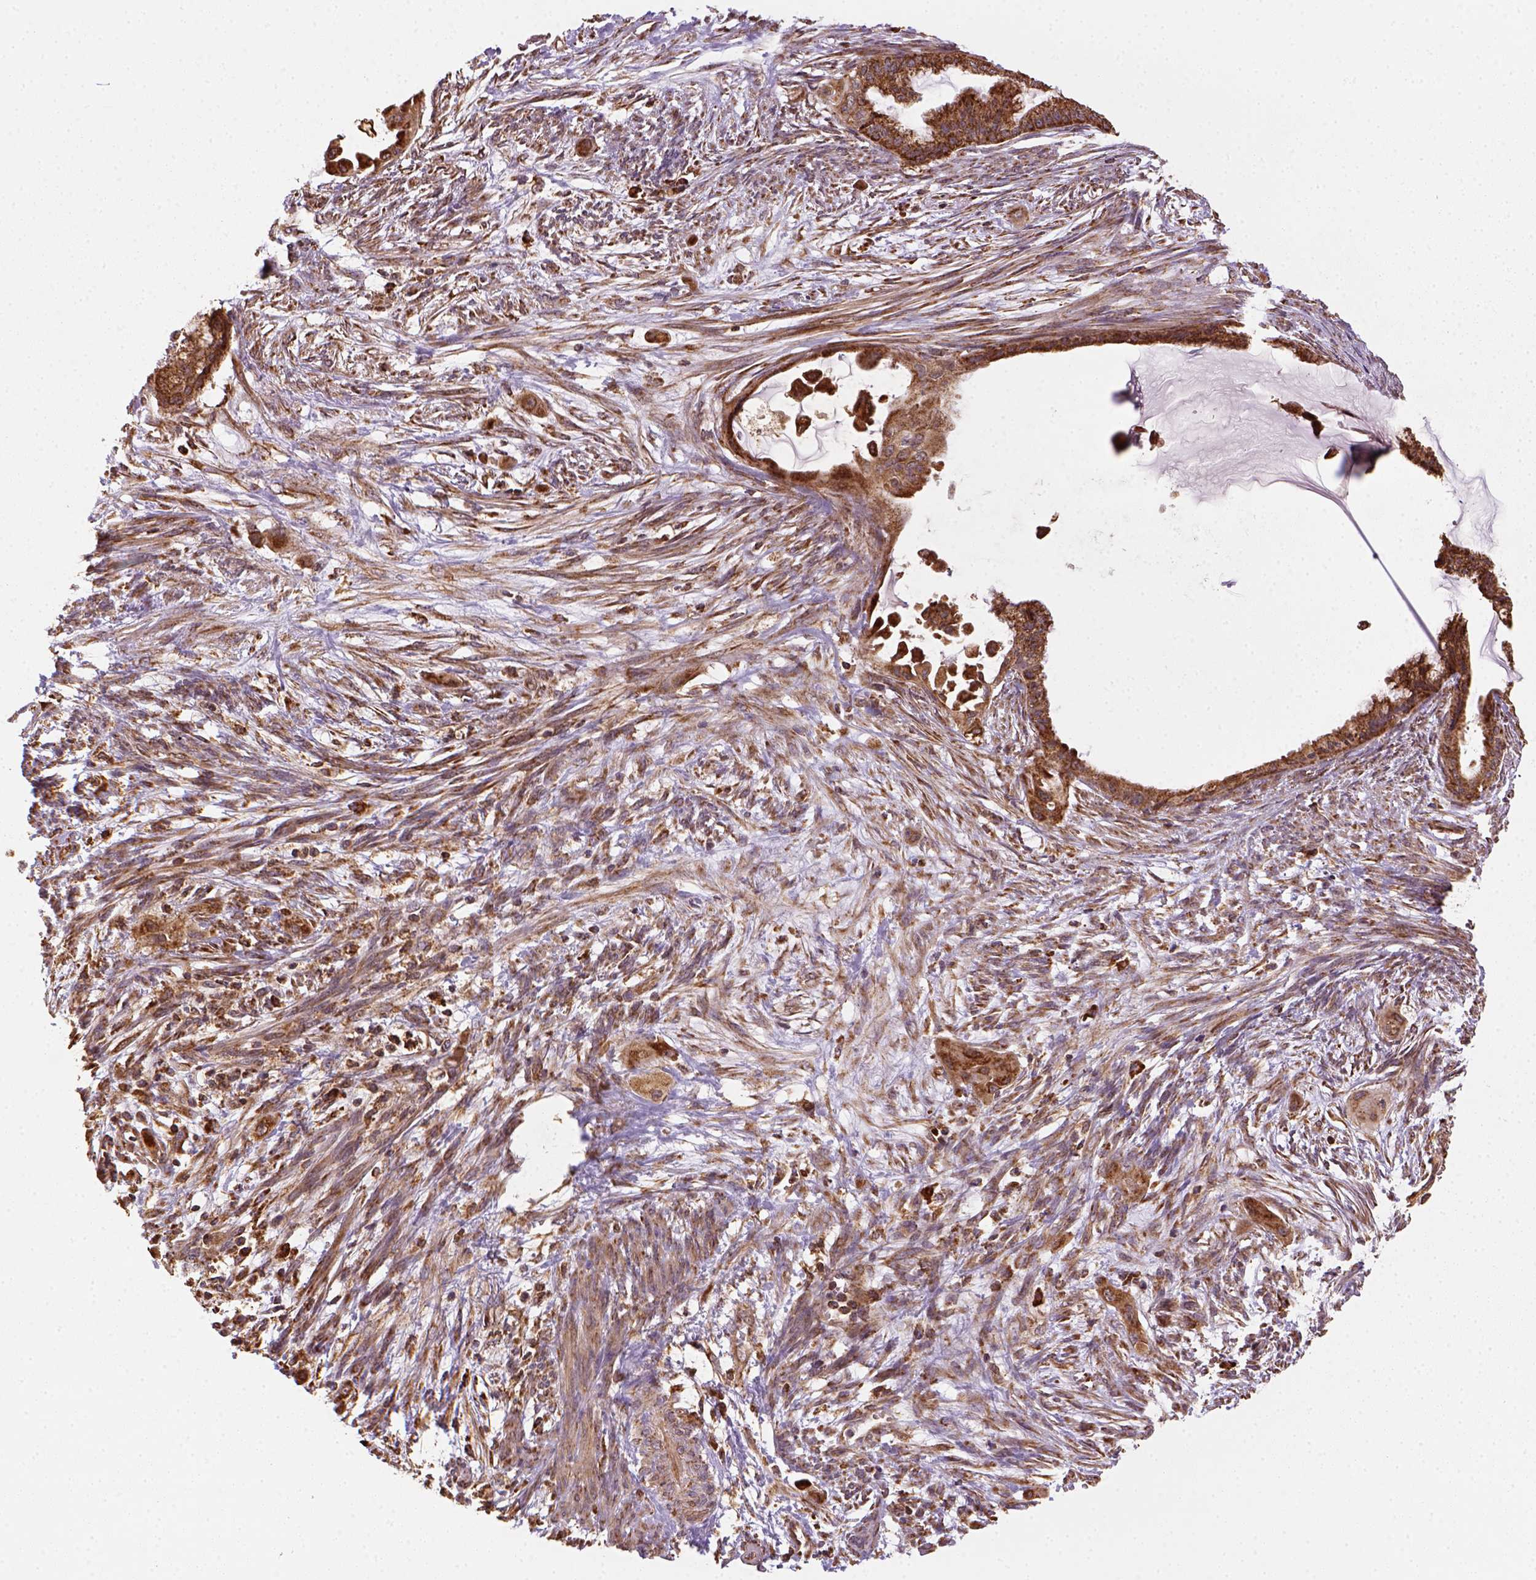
{"staining": {"intensity": "strong", "quantity": ">75%", "location": "cytoplasmic/membranous"}, "tissue": "endometrial cancer", "cell_type": "Tumor cells", "image_type": "cancer", "snomed": [{"axis": "morphology", "description": "Adenocarcinoma, NOS"}, {"axis": "topography", "description": "Endometrium"}], "caption": "Tumor cells demonstrate high levels of strong cytoplasmic/membranous staining in about >75% of cells in human endometrial adenocarcinoma. (Brightfield microscopy of DAB IHC at high magnification).", "gene": "MAPK8IP3", "patient": {"sex": "female", "age": 86}}